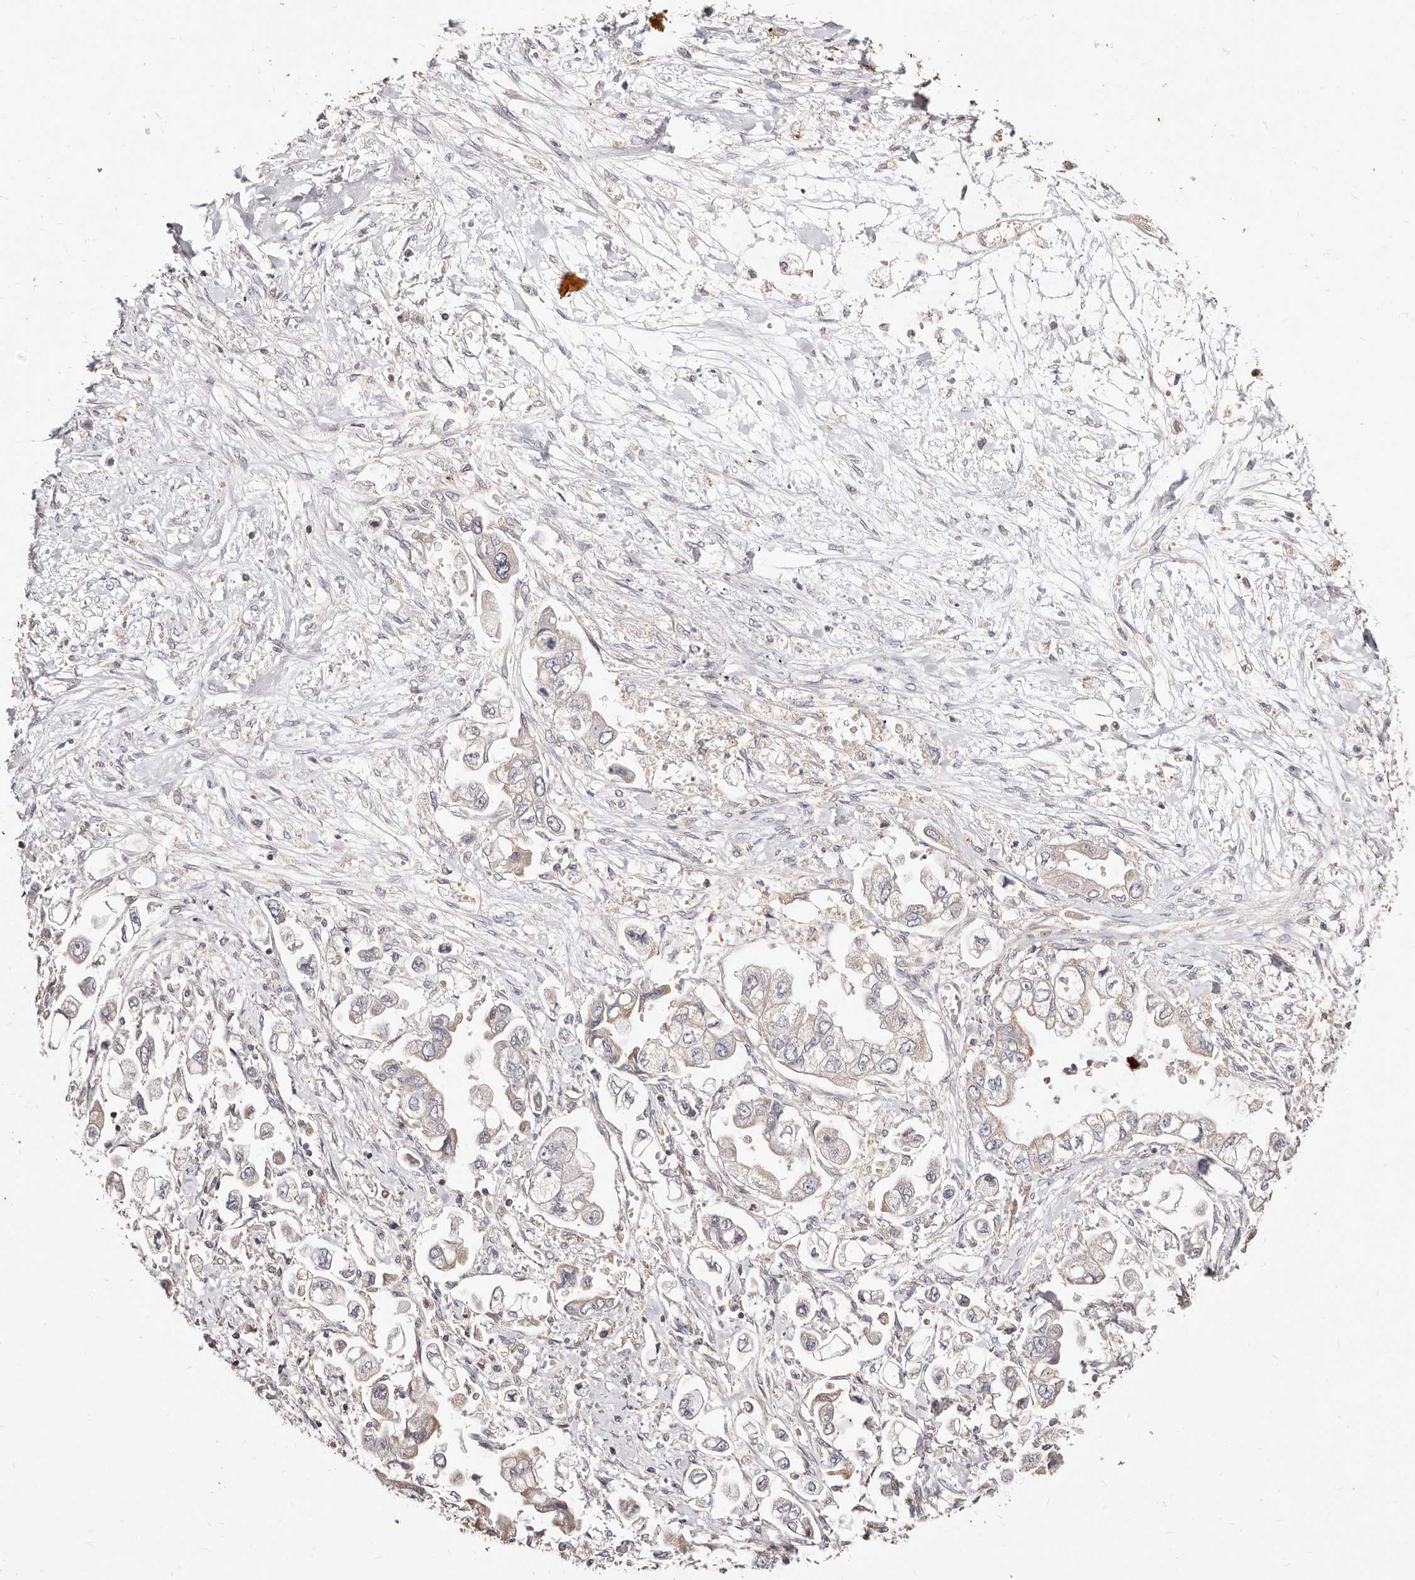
{"staining": {"intensity": "weak", "quantity": "25%-75%", "location": "cytoplasmic/membranous"}, "tissue": "stomach cancer", "cell_type": "Tumor cells", "image_type": "cancer", "snomed": [{"axis": "morphology", "description": "Adenocarcinoma, NOS"}, {"axis": "topography", "description": "Stomach"}], "caption": "Stomach adenocarcinoma stained for a protein (brown) displays weak cytoplasmic/membranous positive expression in approximately 25%-75% of tumor cells.", "gene": "MAPK1", "patient": {"sex": "male", "age": 62}}